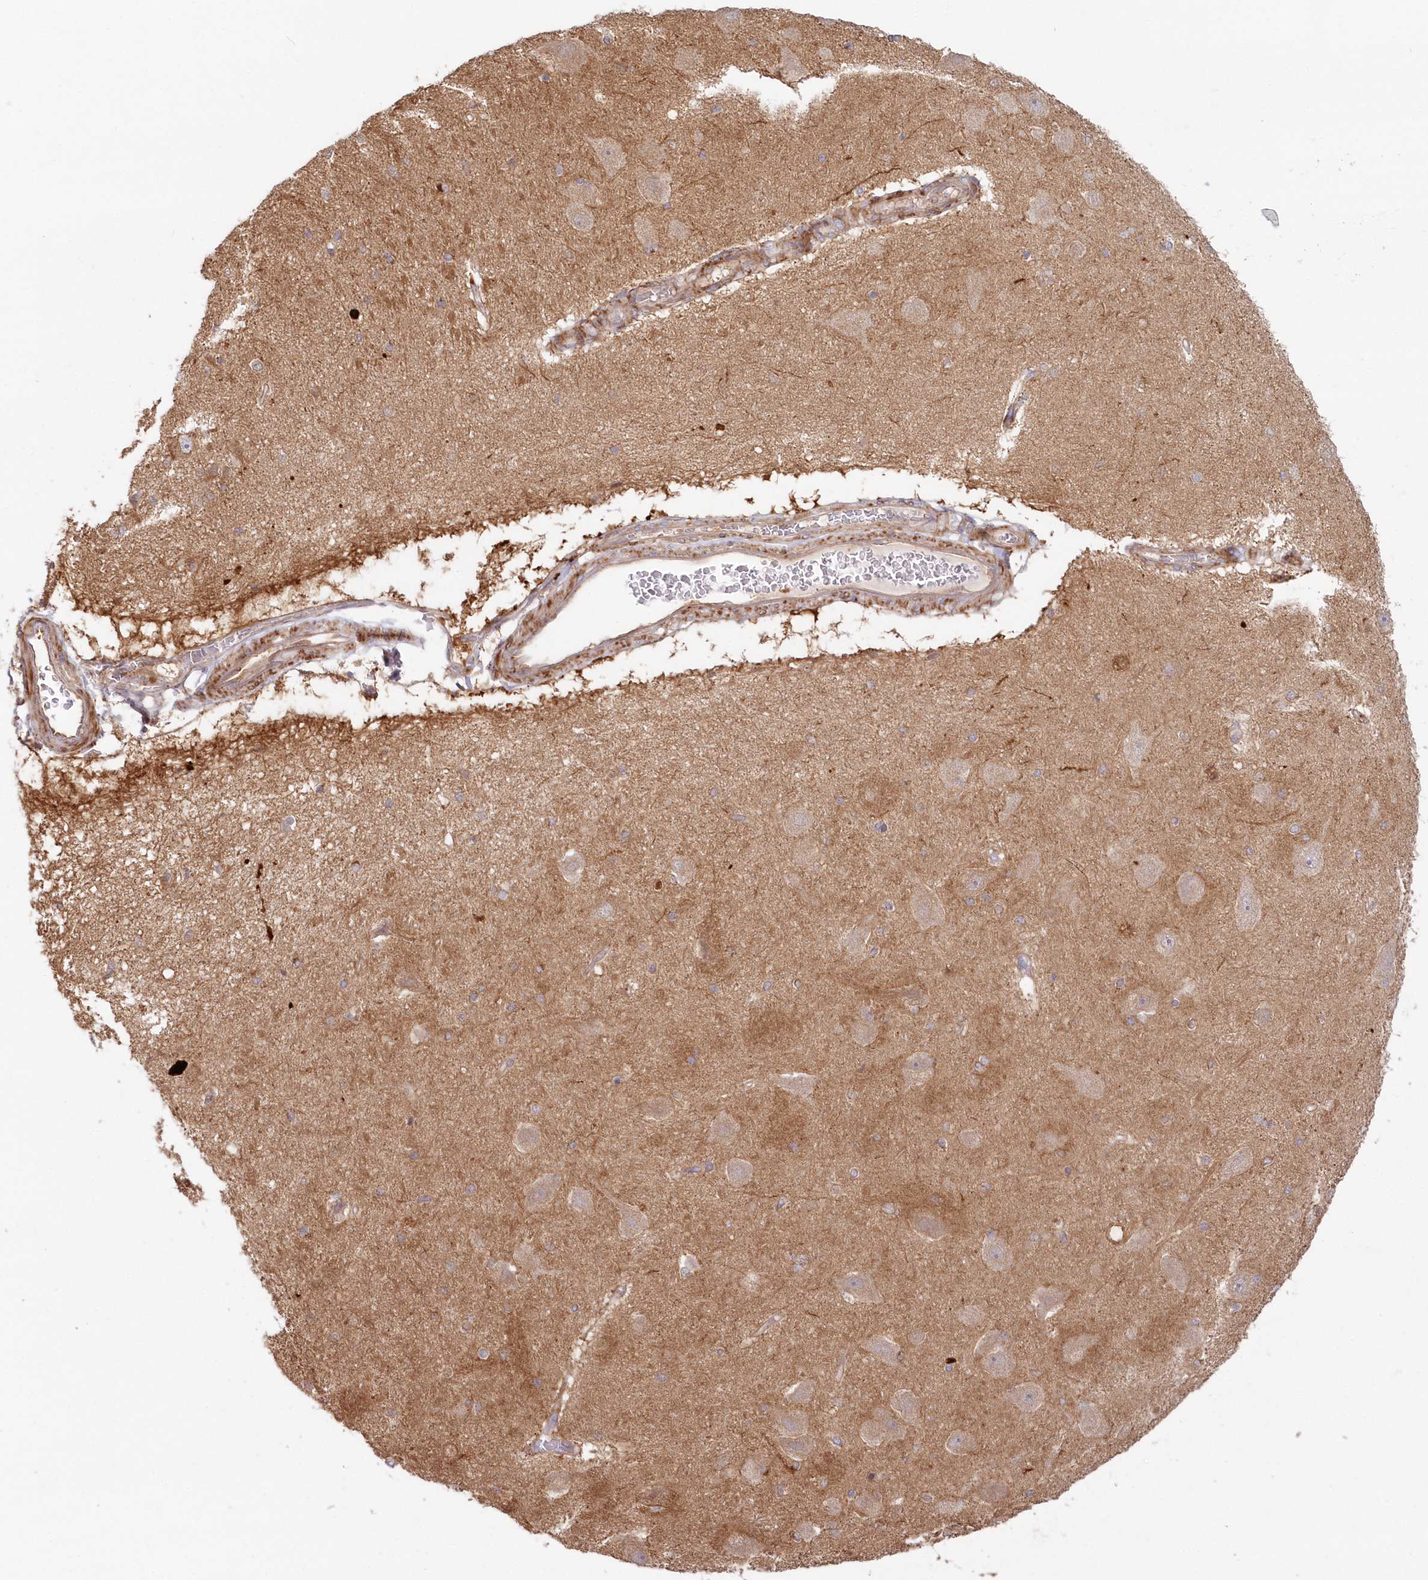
{"staining": {"intensity": "moderate", "quantity": "<25%", "location": "cytoplasmic/membranous"}, "tissue": "hippocampus", "cell_type": "Glial cells", "image_type": "normal", "snomed": [{"axis": "morphology", "description": "Normal tissue, NOS"}, {"axis": "topography", "description": "Hippocampus"}], "caption": "DAB immunohistochemical staining of normal human hippocampus demonstrates moderate cytoplasmic/membranous protein positivity in about <25% of glial cells. Nuclei are stained in blue.", "gene": "GBE1", "patient": {"sex": "female", "age": 54}}